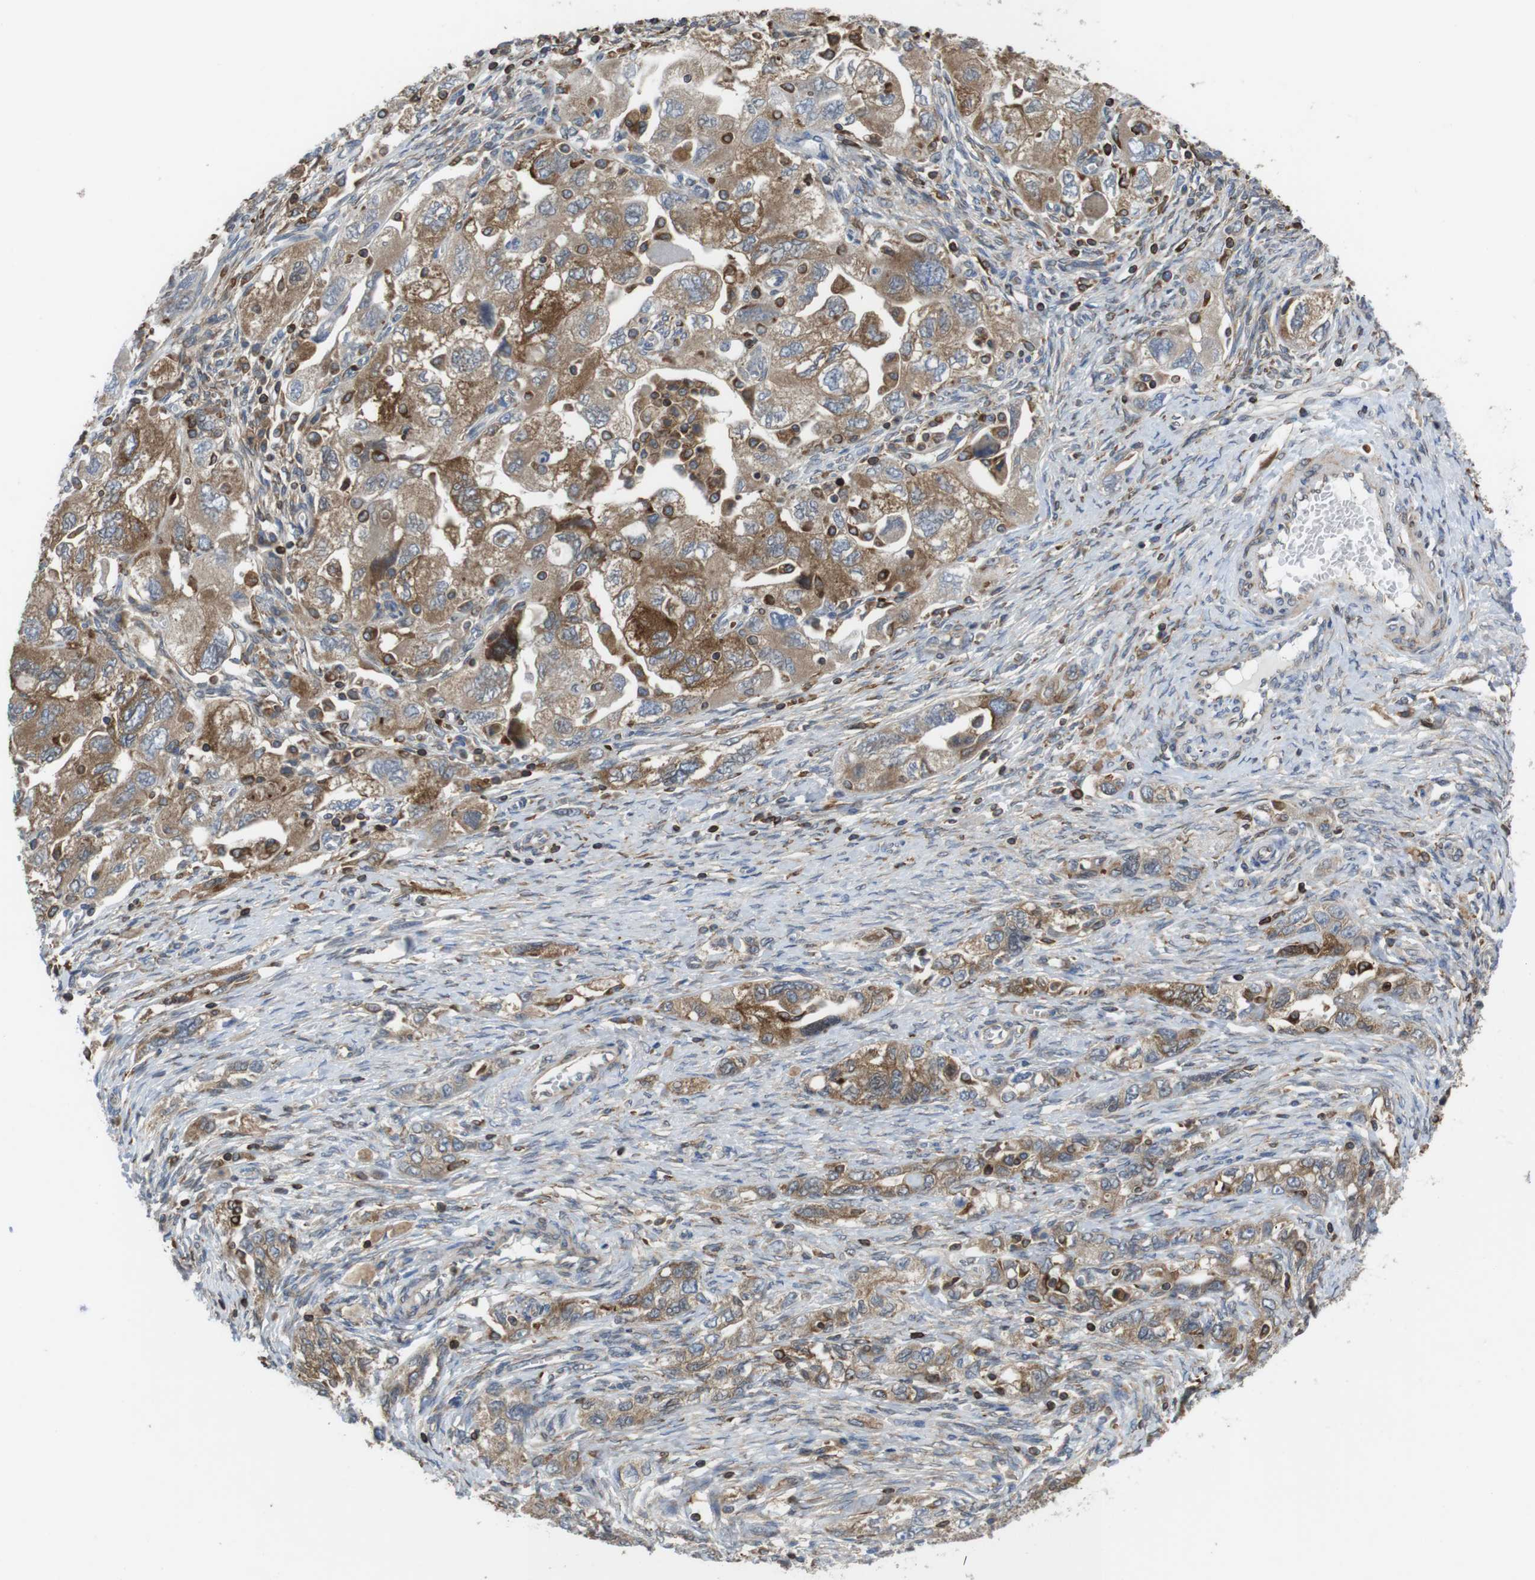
{"staining": {"intensity": "strong", "quantity": ">75%", "location": "cytoplasmic/membranous"}, "tissue": "ovarian cancer", "cell_type": "Tumor cells", "image_type": "cancer", "snomed": [{"axis": "morphology", "description": "Carcinoma, NOS"}, {"axis": "morphology", "description": "Cystadenocarcinoma, serous, NOS"}, {"axis": "topography", "description": "Ovary"}], "caption": "This is an image of IHC staining of ovarian cancer, which shows strong expression in the cytoplasmic/membranous of tumor cells.", "gene": "ARL6IP5", "patient": {"sex": "female", "age": 69}}